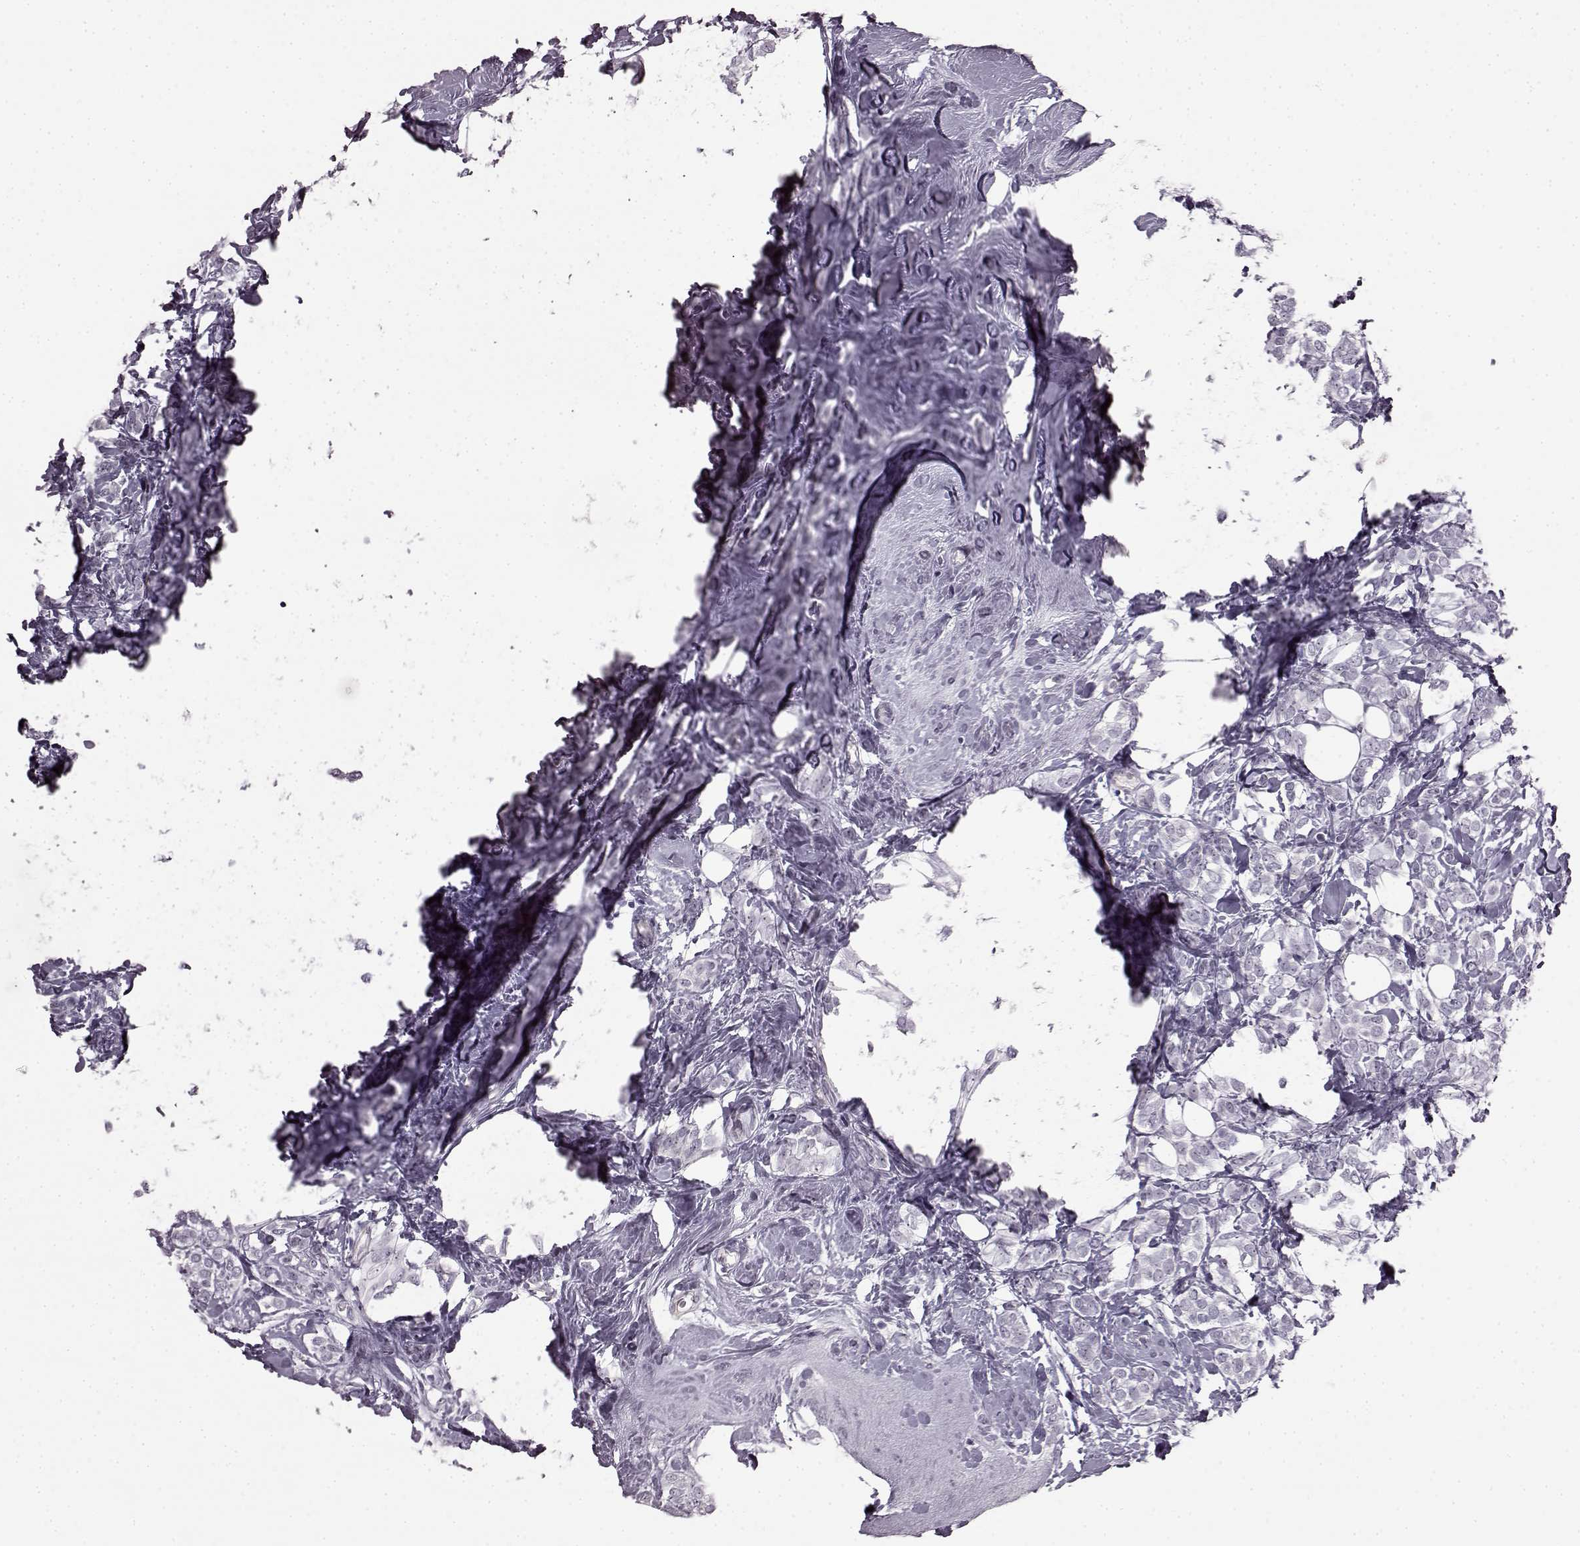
{"staining": {"intensity": "negative", "quantity": "none", "location": "none"}, "tissue": "breast cancer", "cell_type": "Tumor cells", "image_type": "cancer", "snomed": [{"axis": "morphology", "description": "Lobular carcinoma"}, {"axis": "topography", "description": "Breast"}], "caption": "DAB immunohistochemical staining of breast lobular carcinoma shows no significant positivity in tumor cells.", "gene": "PRPH2", "patient": {"sex": "female", "age": 49}}